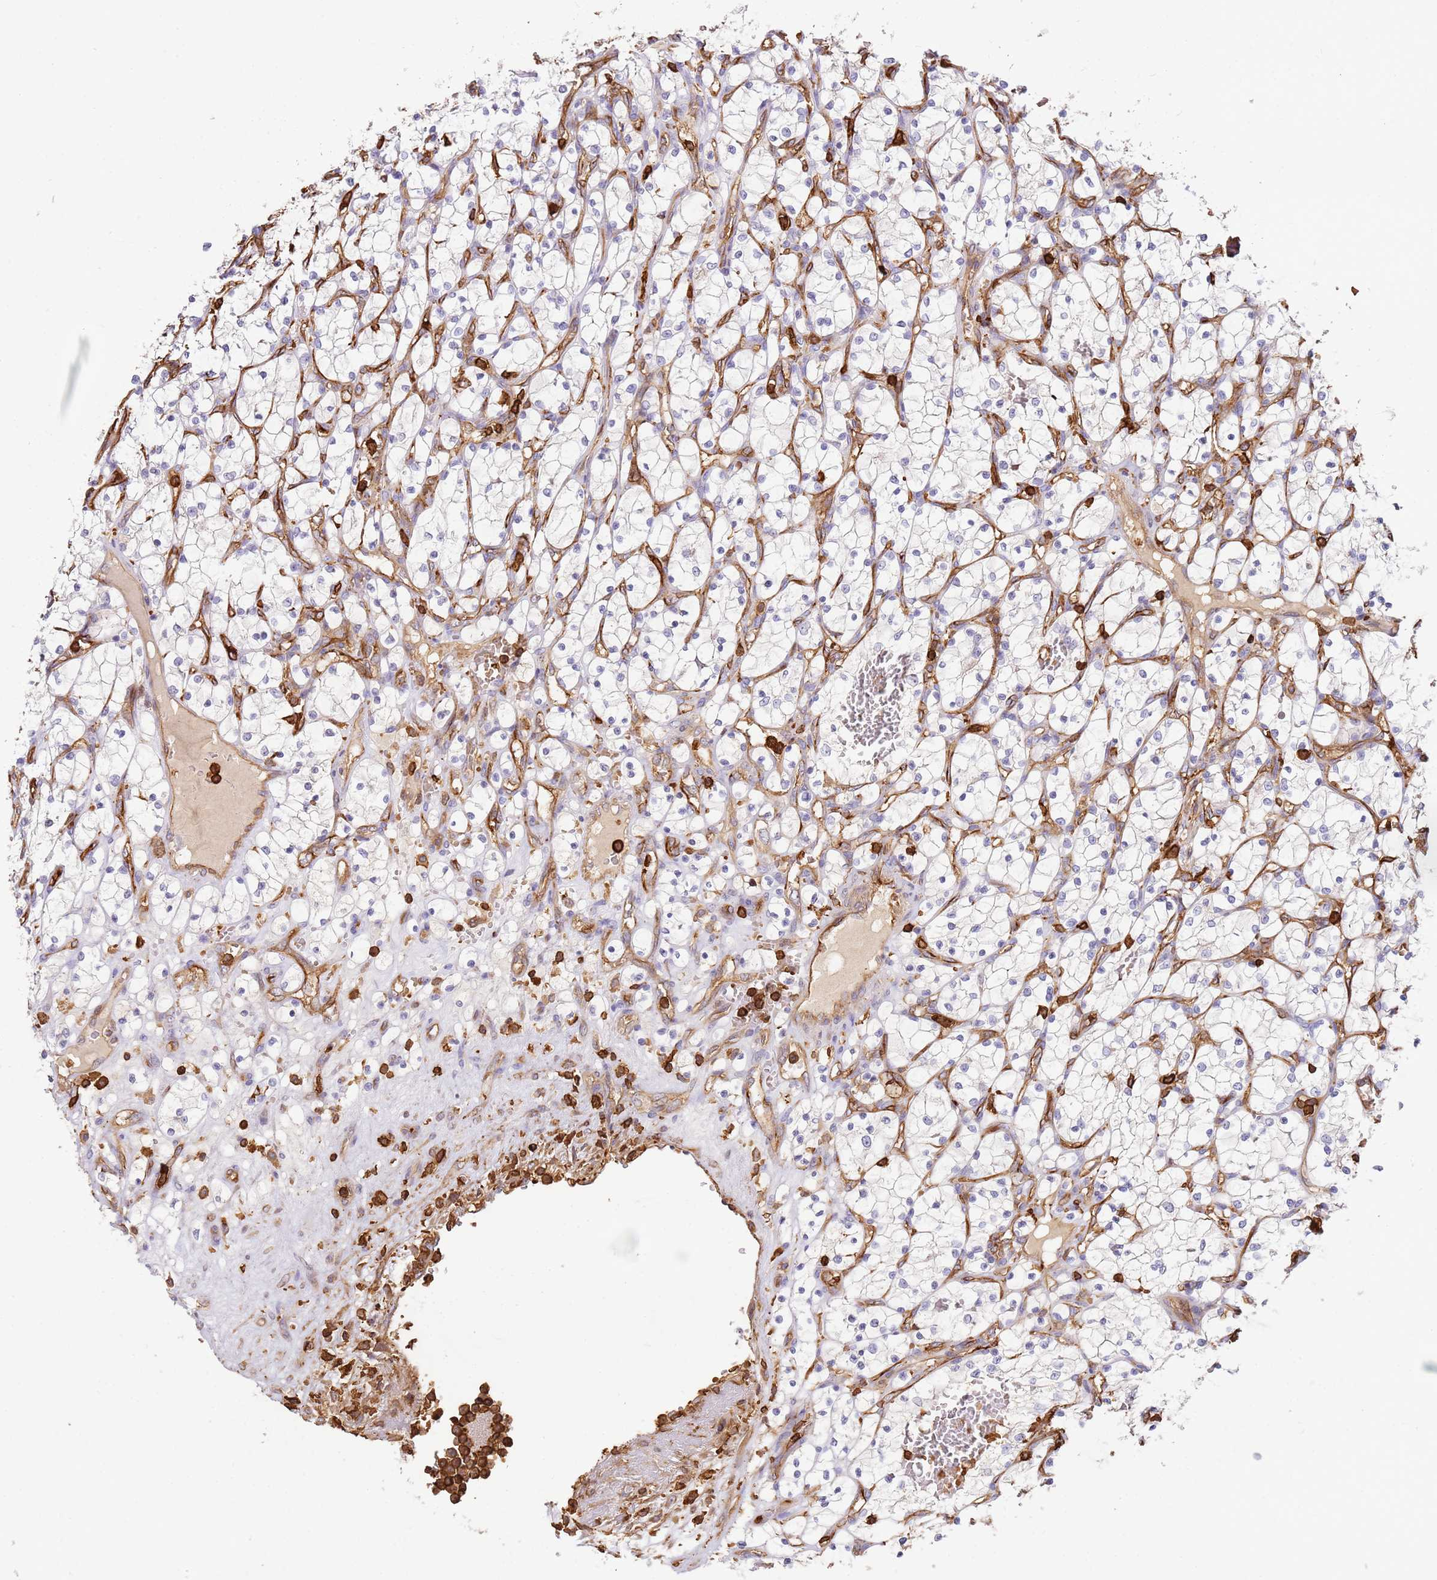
{"staining": {"intensity": "negative", "quantity": "none", "location": "none"}, "tissue": "renal cancer", "cell_type": "Tumor cells", "image_type": "cancer", "snomed": [{"axis": "morphology", "description": "Adenocarcinoma, NOS"}, {"axis": "topography", "description": "Kidney"}], "caption": "There is no significant expression in tumor cells of renal adenocarcinoma.", "gene": "OR6P1", "patient": {"sex": "female", "age": 69}}